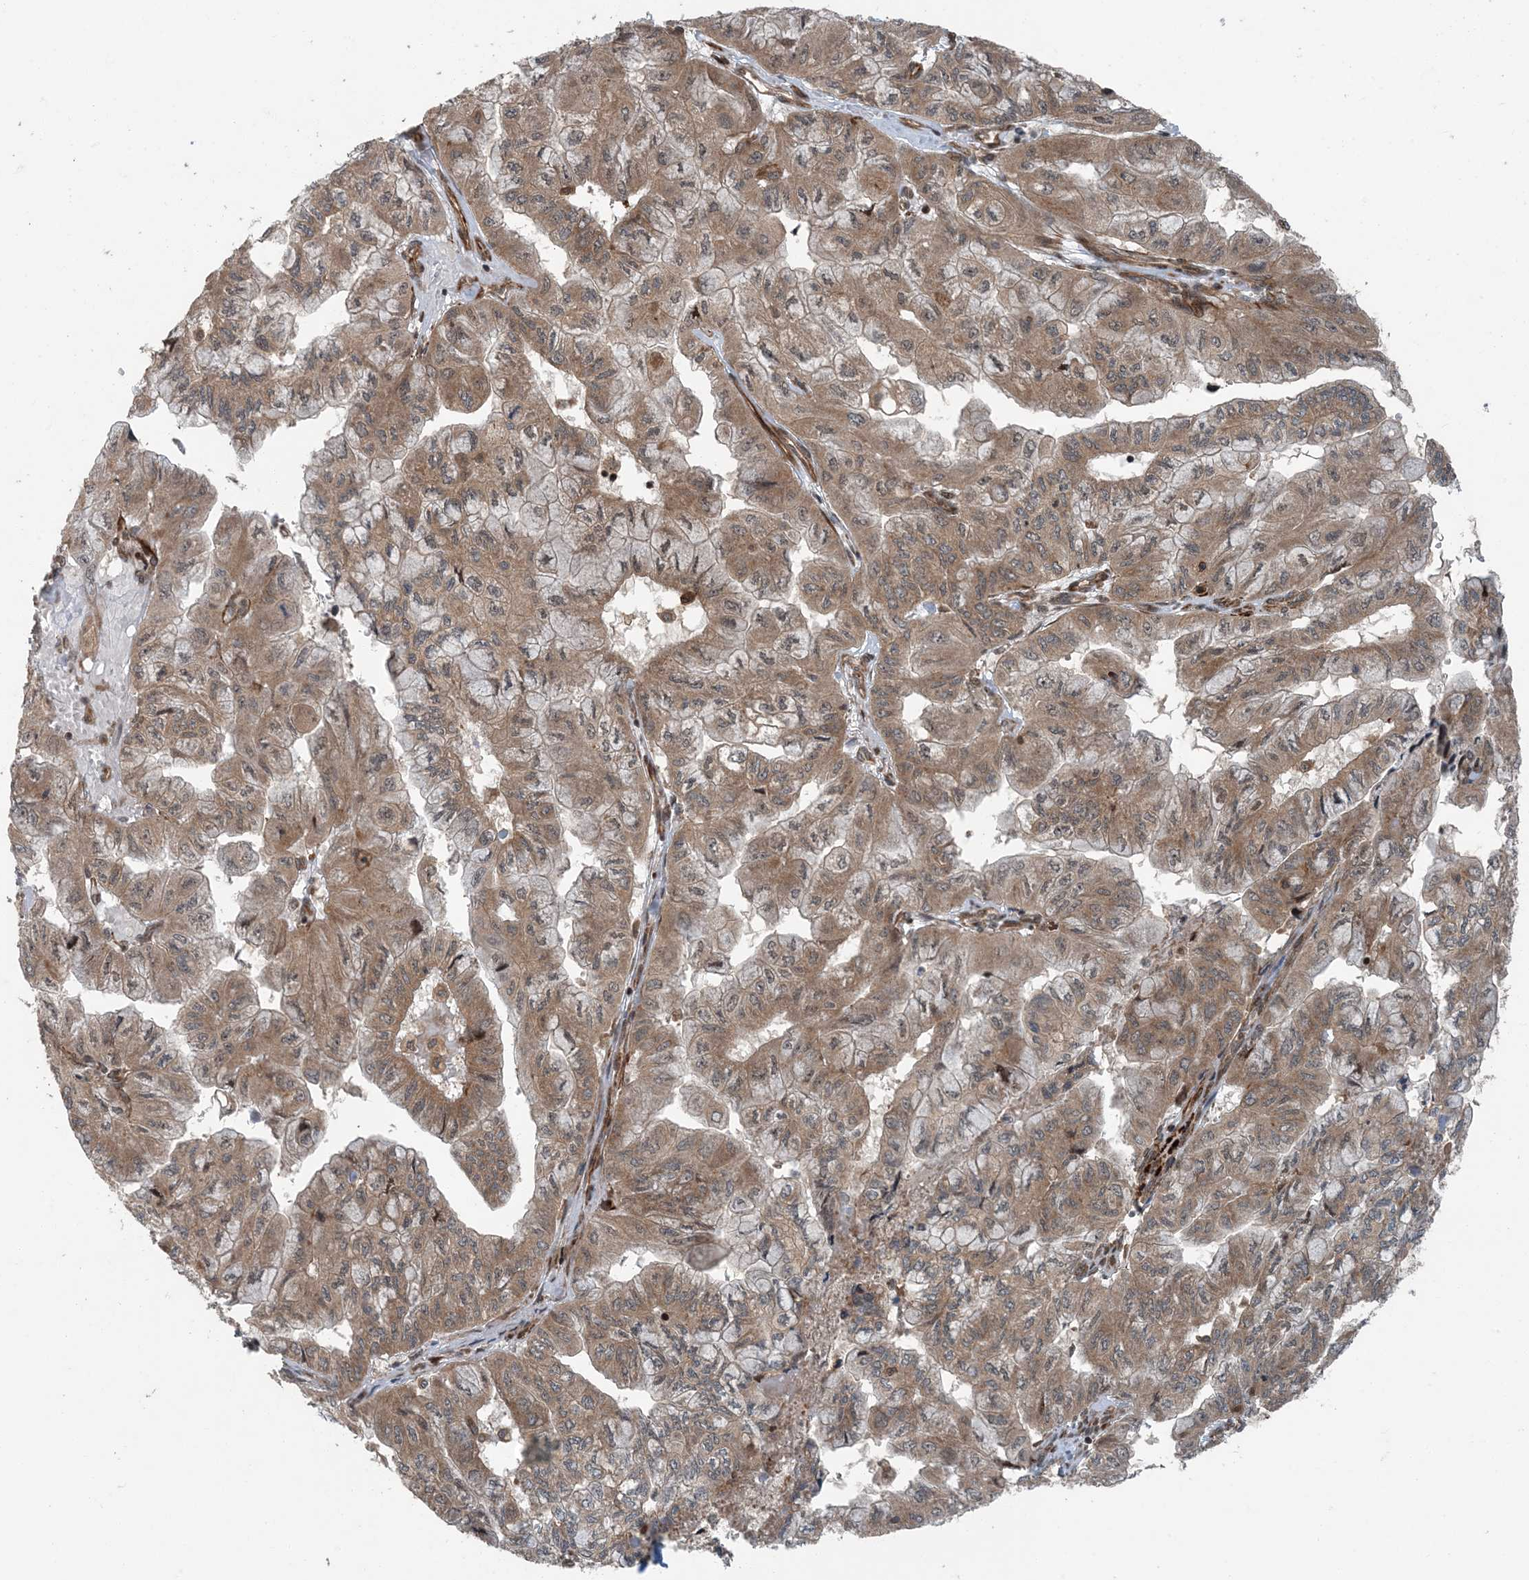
{"staining": {"intensity": "moderate", "quantity": ">75%", "location": "cytoplasmic/membranous"}, "tissue": "pancreatic cancer", "cell_type": "Tumor cells", "image_type": "cancer", "snomed": [{"axis": "morphology", "description": "Adenocarcinoma, NOS"}, {"axis": "topography", "description": "Pancreas"}], "caption": "Moderate cytoplasmic/membranous protein positivity is appreciated in approximately >75% of tumor cells in pancreatic cancer (adenocarcinoma).", "gene": "EDEM2", "patient": {"sex": "male", "age": 51}}